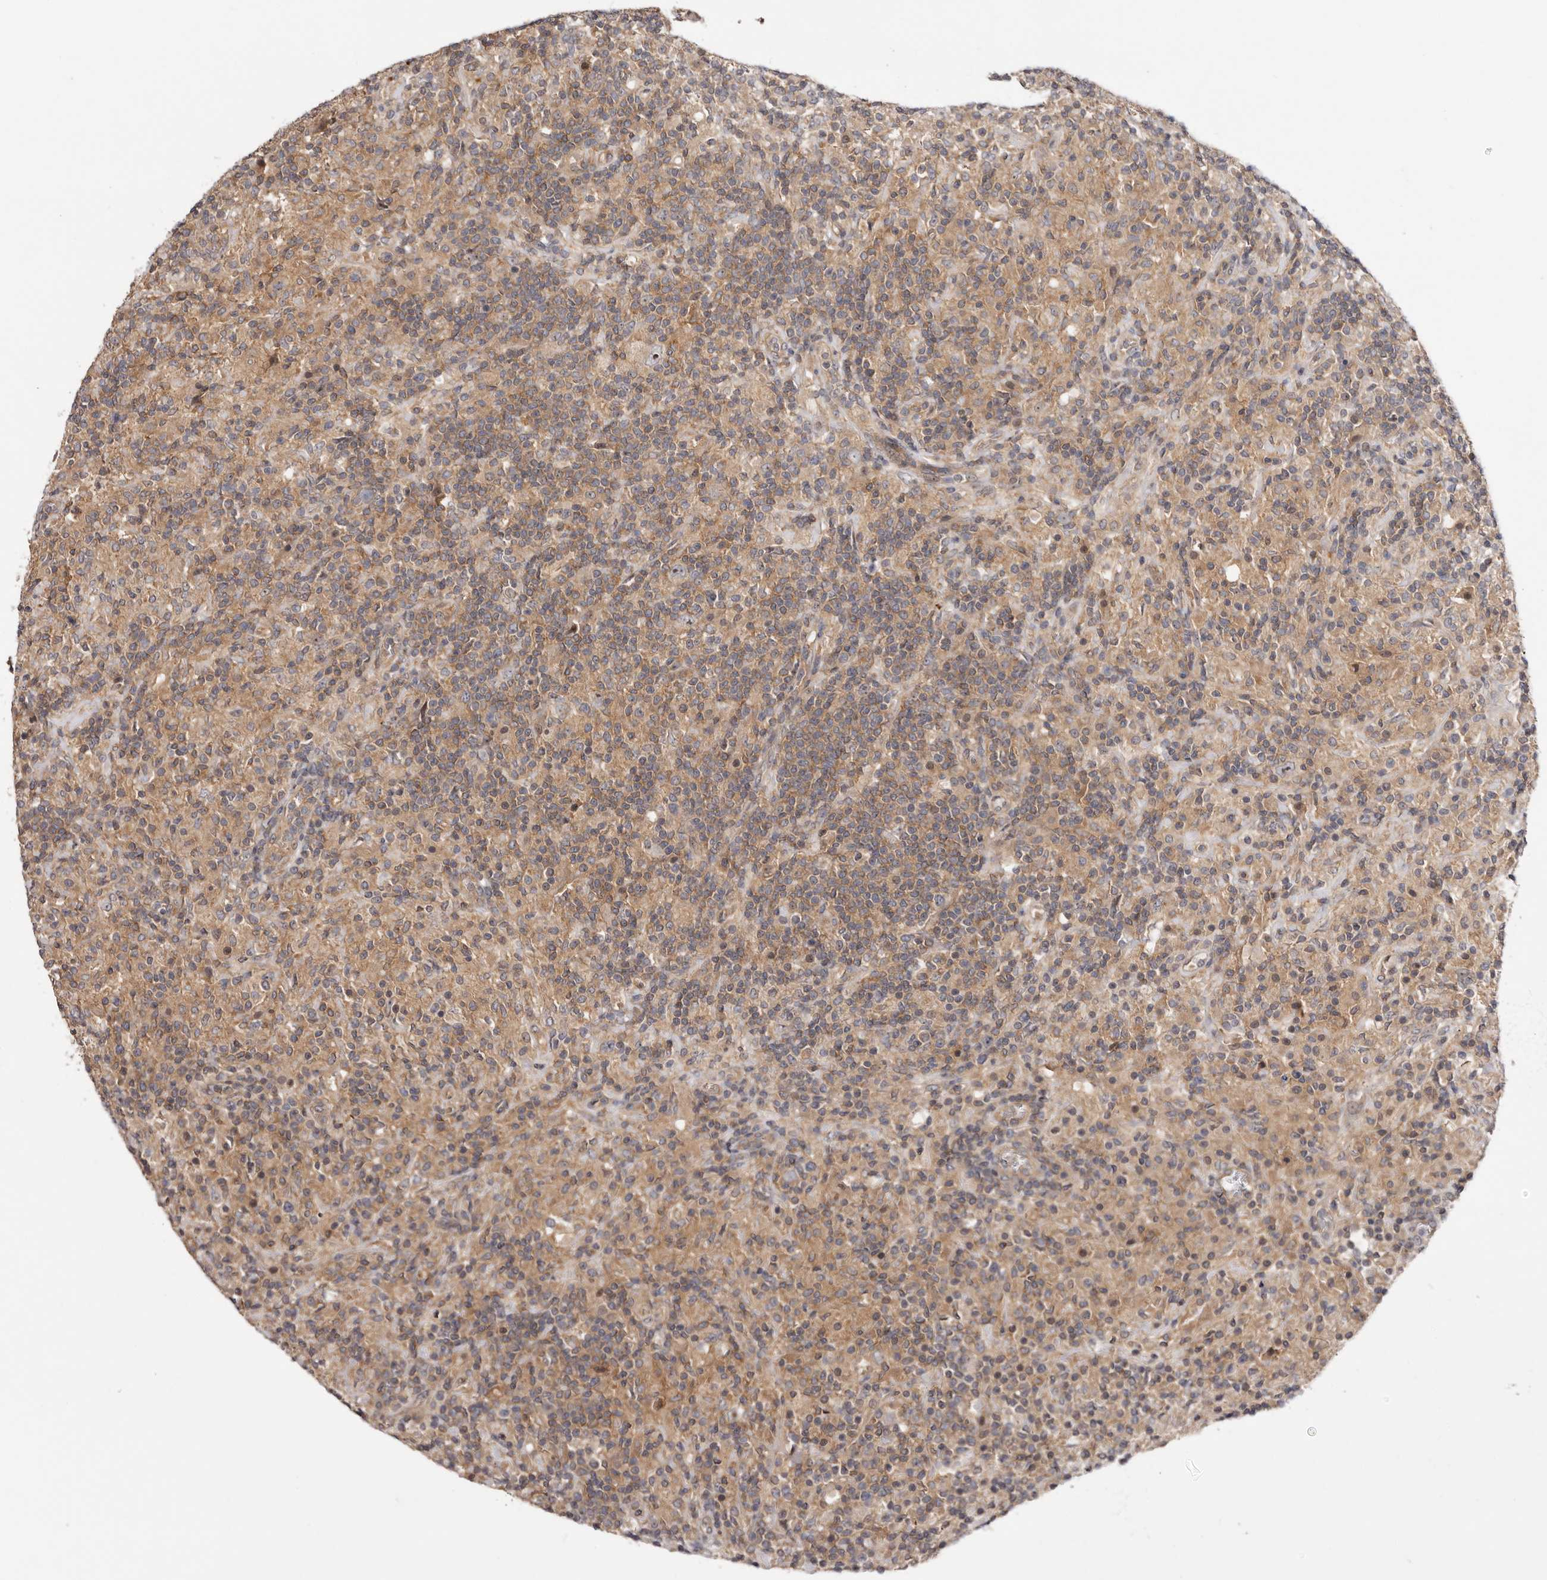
{"staining": {"intensity": "moderate", "quantity": "<25%", "location": "nuclear"}, "tissue": "lymphoma", "cell_type": "Tumor cells", "image_type": "cancer", "snomed": [{"axis": "morphology", "description": "Hodgkin's disease, NOS"}, {"axis": "topography", "description": "Lymph node"}], "caption": "Tumor cells demonstrate low levels of moderate nuclear positivity in approximately <25% of cells in Hodgkin's disease. (Brightfield microscopy of DAB IHC at high magnification).", "gene": "PANK4", "patient": {"sex": "male", "age": 70}}